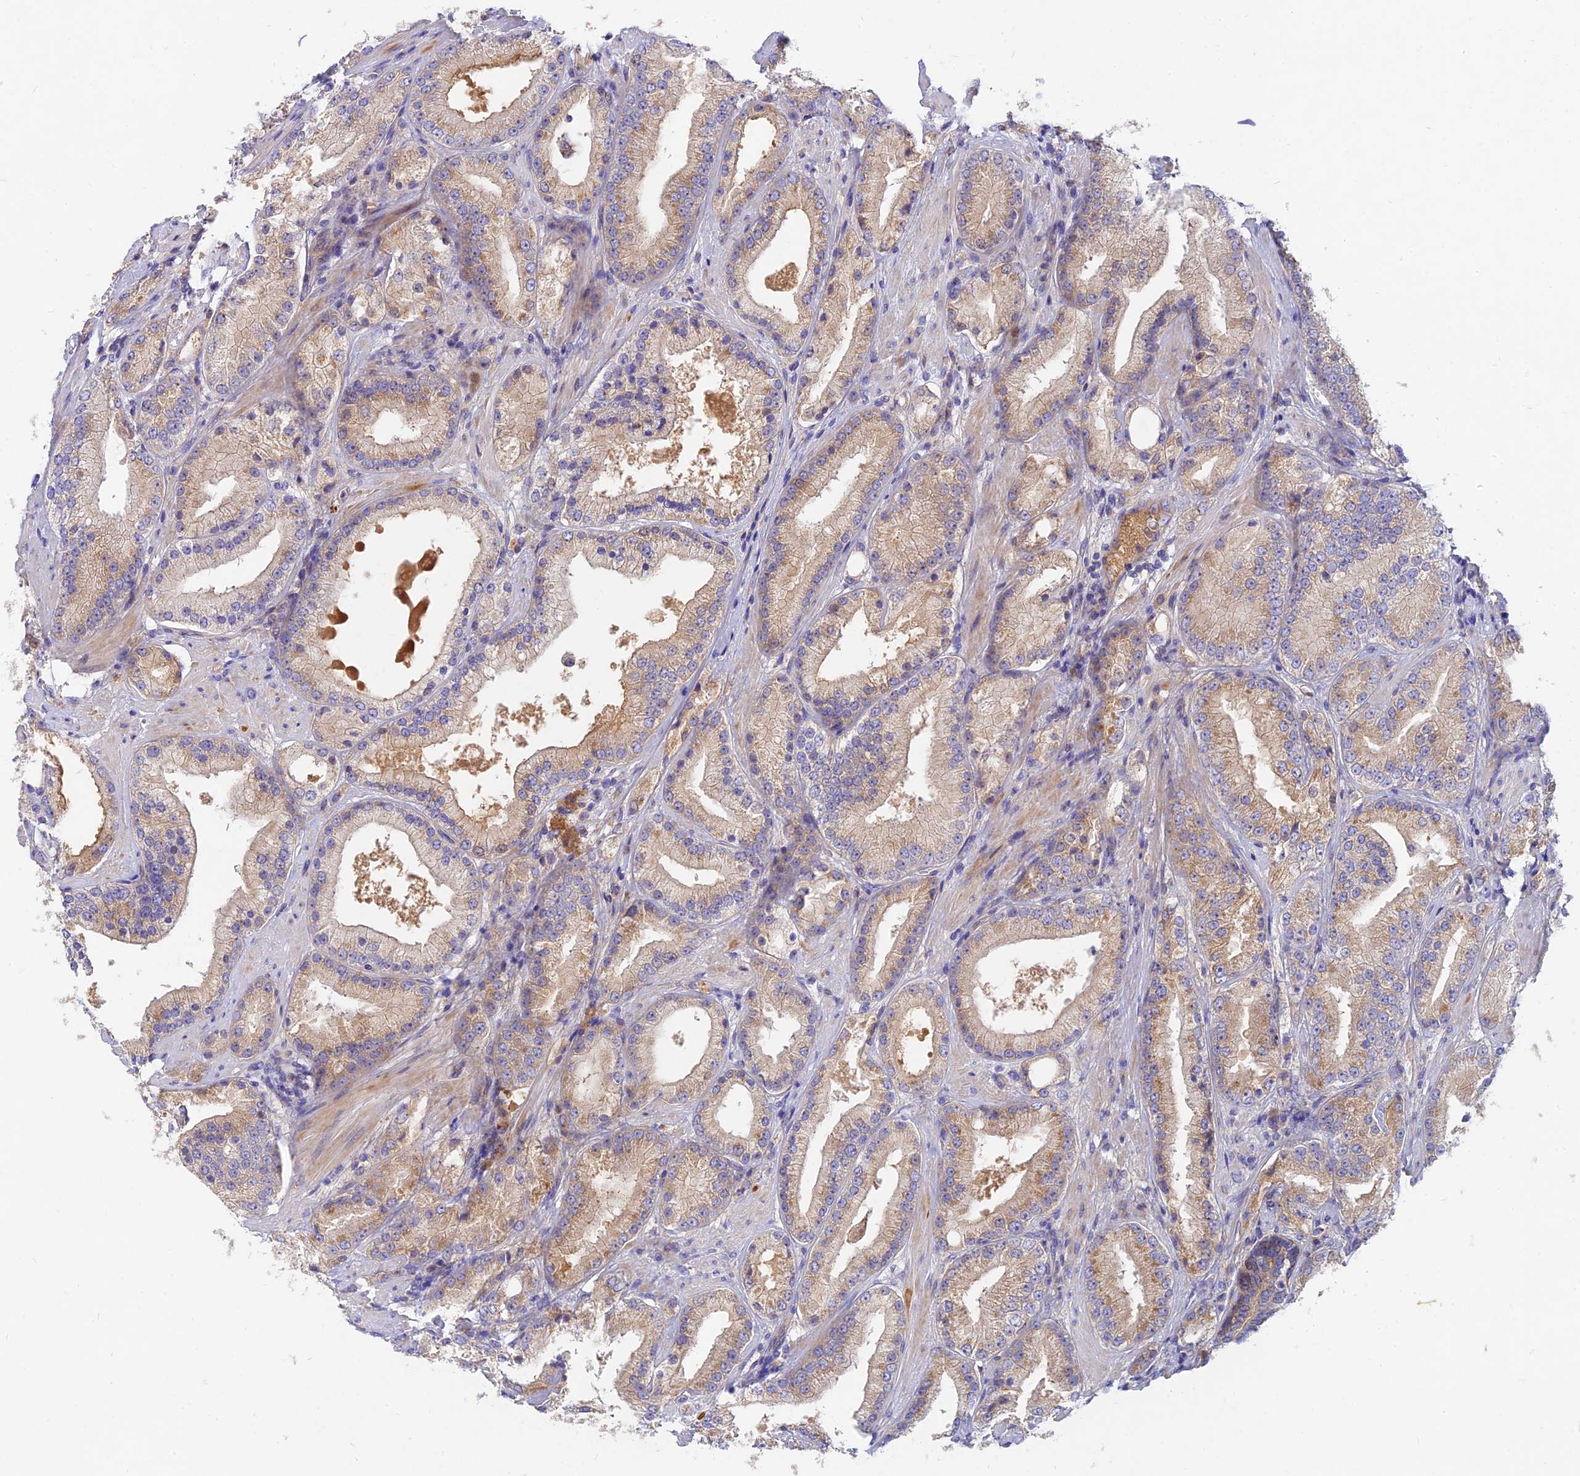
{"staining": {"intensity": "moderate", "quantity": ">75%", "location": "cytoplasmic/membranous"}, "tissue": "prostate cancer", "cell_type": "Tumor cells", "image_type": "cancer", "snomed": [{"axis": "morphology", "description": "Adenocarcinoma, Low grade"}, {"axis": "topography", "description": "Prostate"}], "caption": "Immunohistochemistry (DAB (3,3'-diaminobenzidine)) staining of human prostate cancer demonstrates moderate cytoplasmic/membranous protein staining in about >75% of tumor cells.", "gene": "MROH1", "patient": {"sex": "male", "age": 67}}